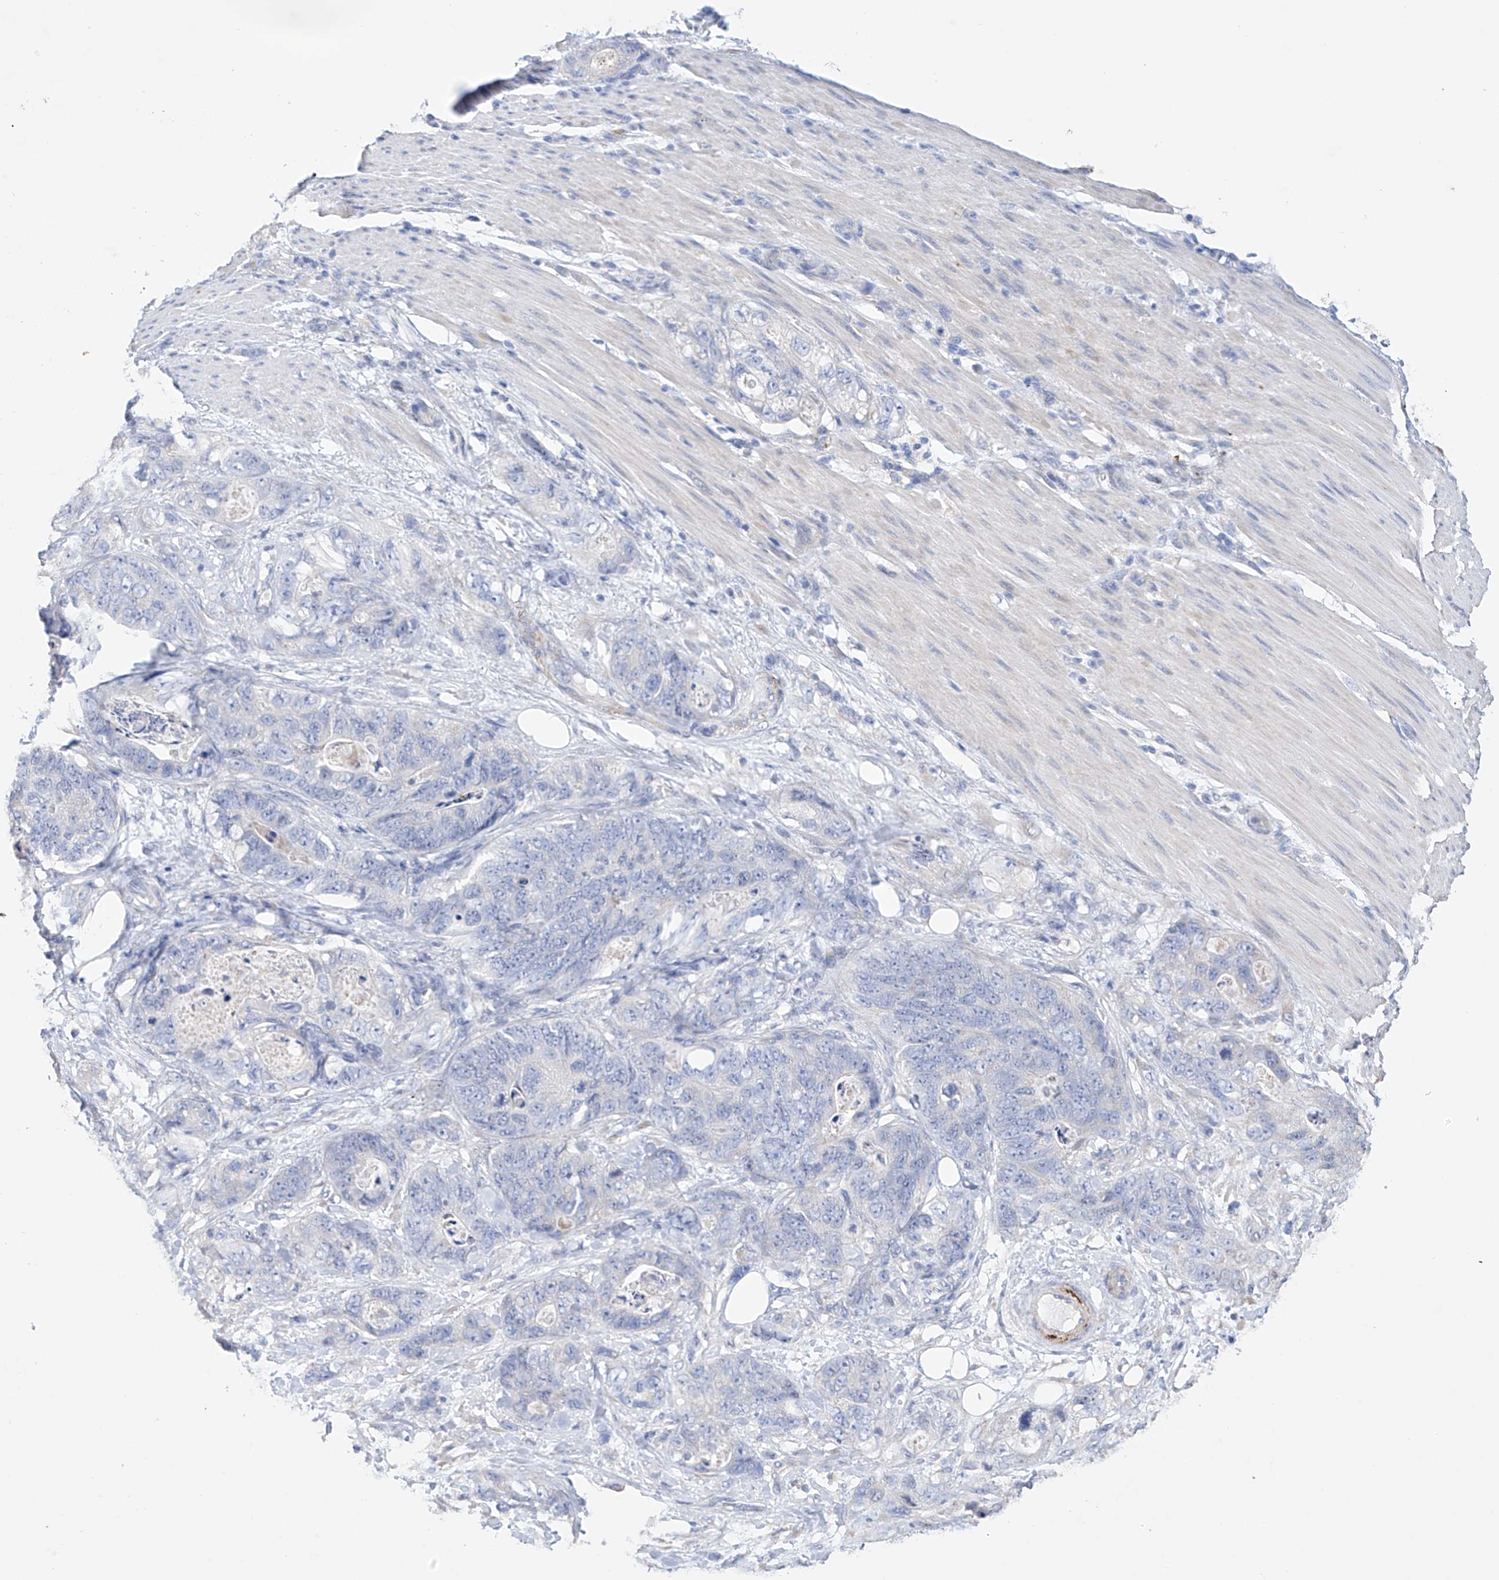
{"staining": {"intensity": "negative", "quantity": "none", "location": "none"}, "tissue": "stomach cancer", "cell_type": "Tumor cells", "image_type": "cancer", "snomed": [{"axis": "morphology", "description": "Normal tissue, NOS"}, {"axis": "morphology", "description": "Adenocarcinoma, NOS"}, {"axis": "topography", "description": "Stomach"}], "caption": "Adenocarcinoma (stomach) was stained to show a protein in brown. There is no significant staining in tumor cells. The staining is performed using DAB (3,3'-diaminobenzidine) brown chromogen with nuclei counter-stained in using hematoxylin.", "gene": "AFG1L", "patient": {"sex": "female", "age": 89}}